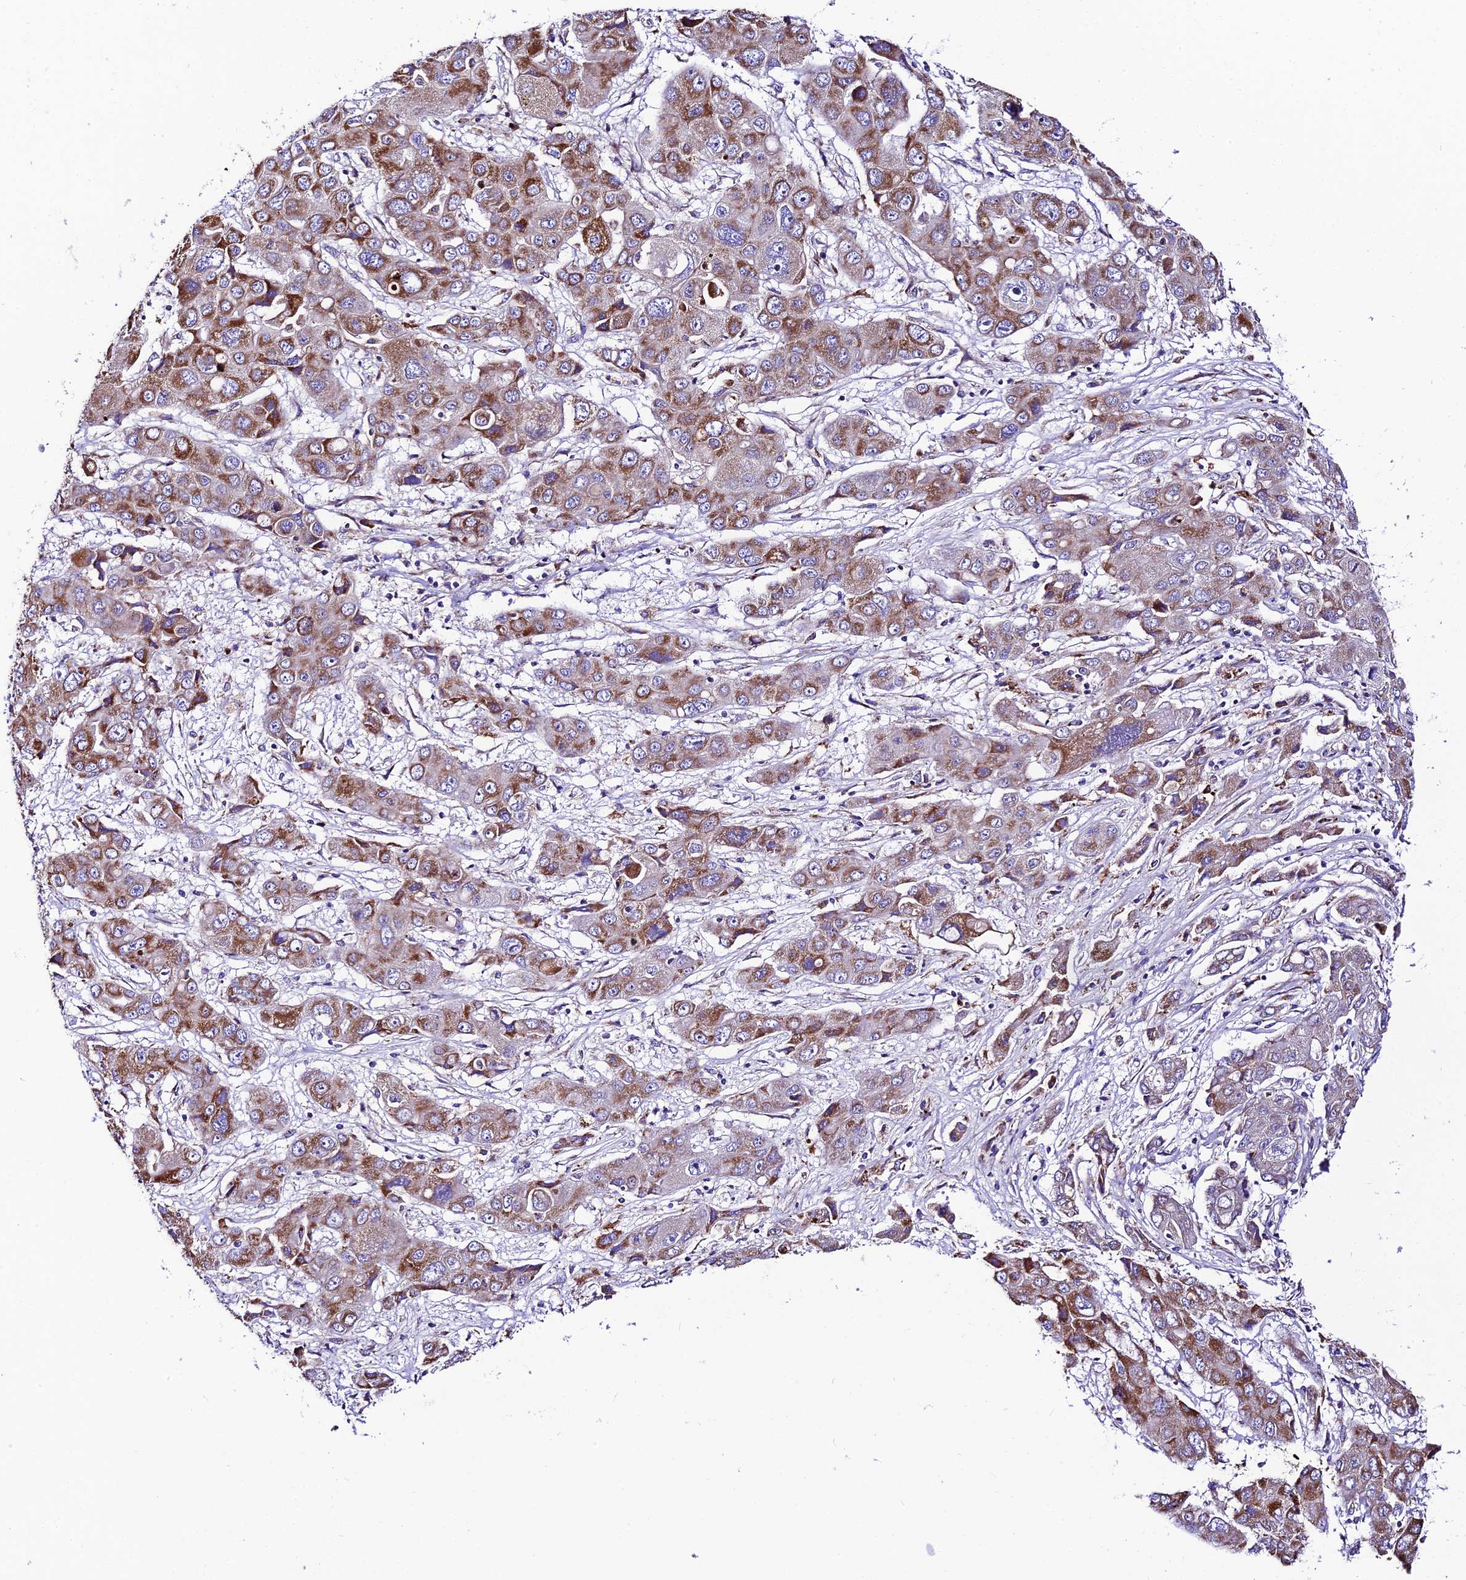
{"staining": {"intensity": "moderate", "quantity": ">75%", "location": "cytoplasmic/membranous"}, "tissue": "liver cancer", "cell_type": "Tumor cells", "image_type": "cancer", "snomed": [{"axis": "morphology", "description": "Cholangiocarcinoma"}, {"axis": "topography", "description": "Liver"}], "caption": "A medium amount of moderate cytoplasmic/membranous staining is seen in approximately >75% of tumor cells in liver cancer (cholangiocarcinoma) tissue.", "gene": "VPS13C", "patient": {"sex": "male", "age": 67}}